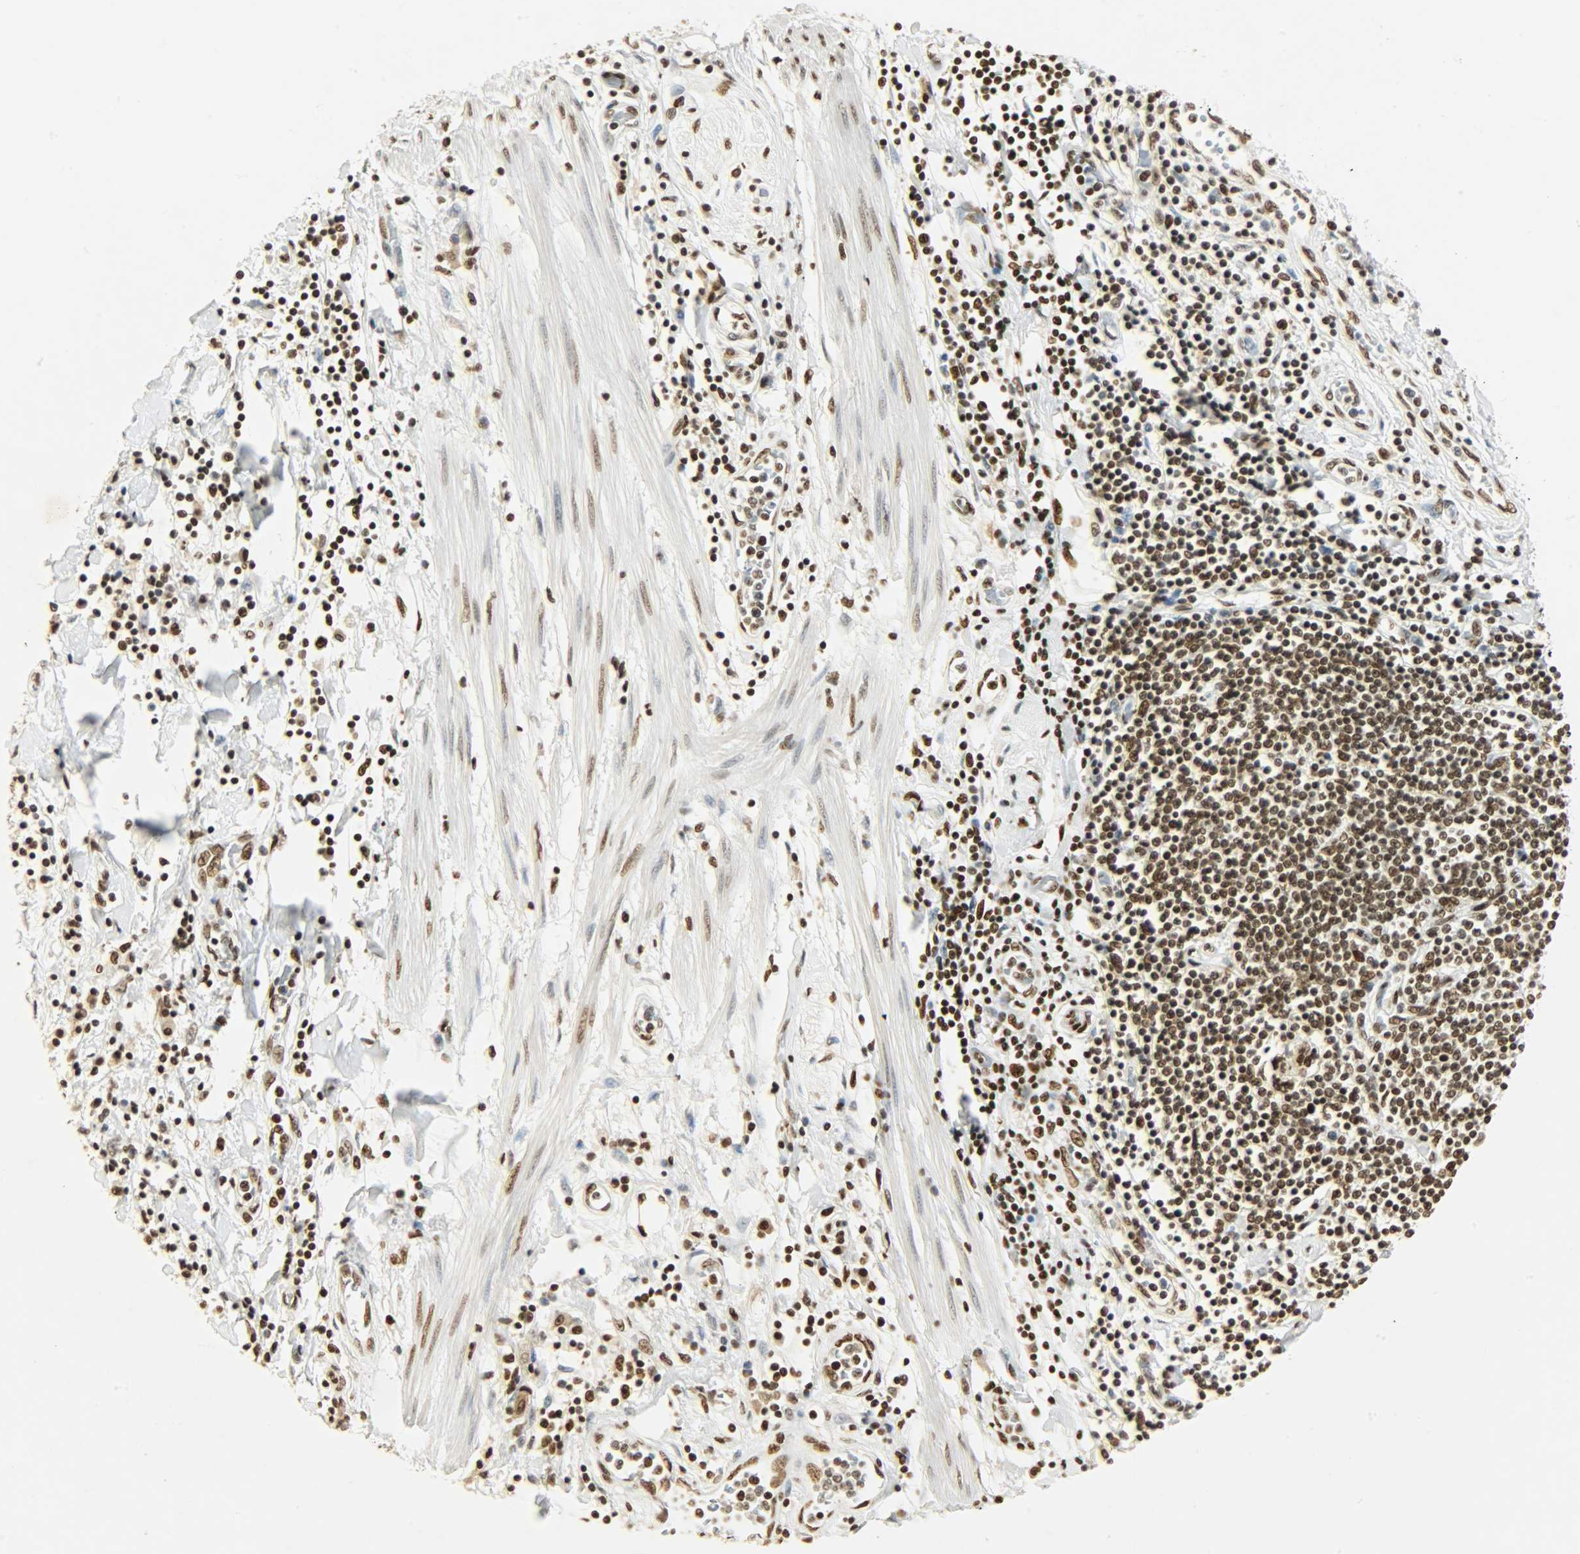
{"staining": {"intensity": "strong", "quantity": ">75%", "location": "nuclear"}, "tissue": "pancreatic cancer", "cell_type": "Tumor cells", "image_type": "cancer", "snomed": [{"axis": "morphology", "description": "Adenocarcinoma, NOS"}, {"axis": "topography", "description": "Pancreas"}], "caption": "Immunohistochemistry (IHC) micrograph of human pancreatic cancer (adenocarcinoma) stained for a protein (brown), which reveals high levels of strong nuclear expression in about >75% of tumor cells.", "gene": "KHDRBS1", "patient": {"sex": "female", "age": 48}}